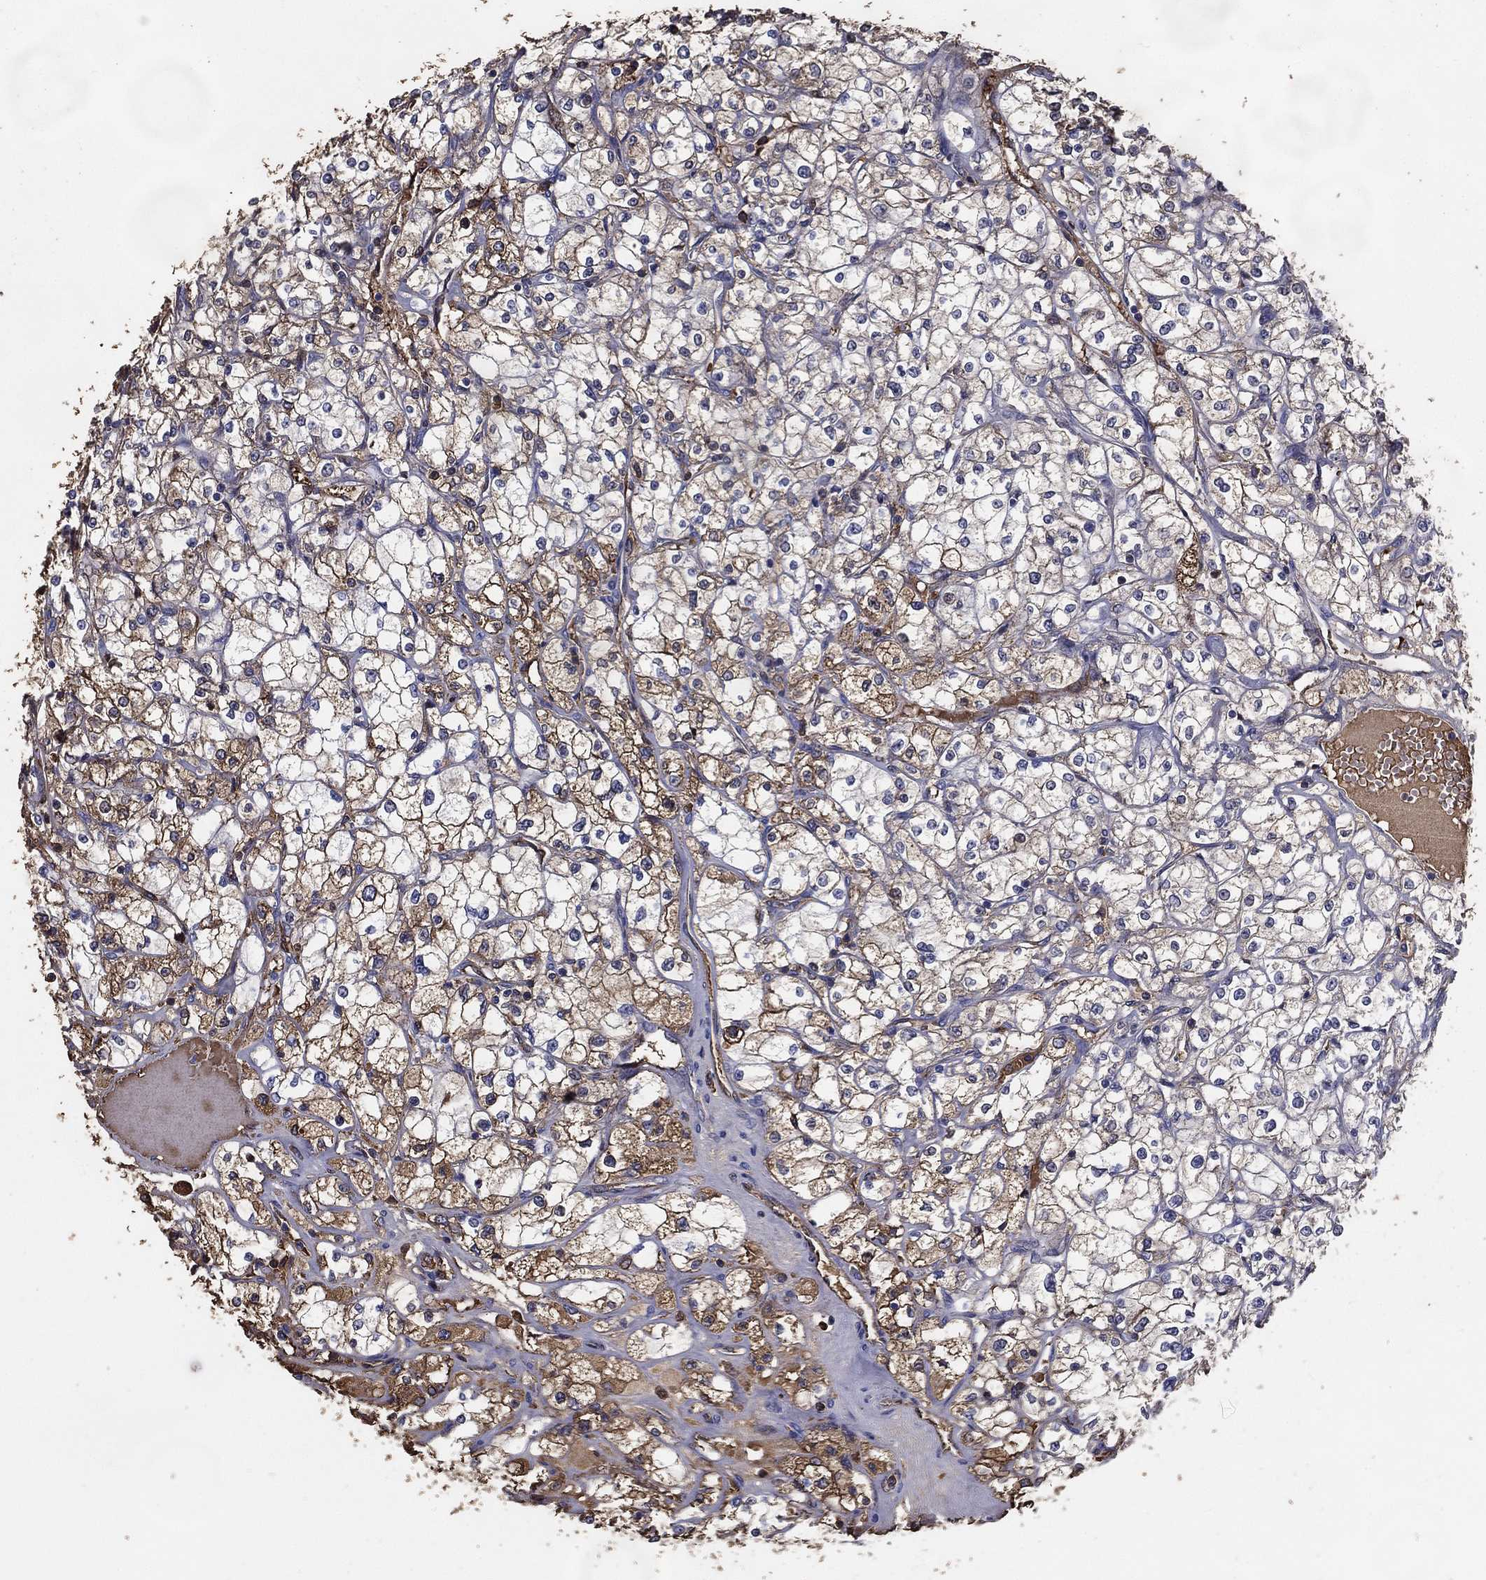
{"staining": {"intensity": "moderate", "quantity": "25%-75%", "location": "cytoplasmic/membranous"}, "tissue": "renal cancer", "cell_type": "Tumor cells", "image_type": "cancer", "snomed": [{"axis": "morphology", "description": "Adenocarcinoma, NOS"}, {"axis": "topography", "description": "Kidney"}], "caption": "High-power microscopy captured an immunohistochemistry (IHC) image of renal cancer, revealing moderate cytoplasmic/membranous staining in about 25%-75% of tumor cells.", "gene": "EFNA1", "patient": {"sex": "male", "age": 67}}